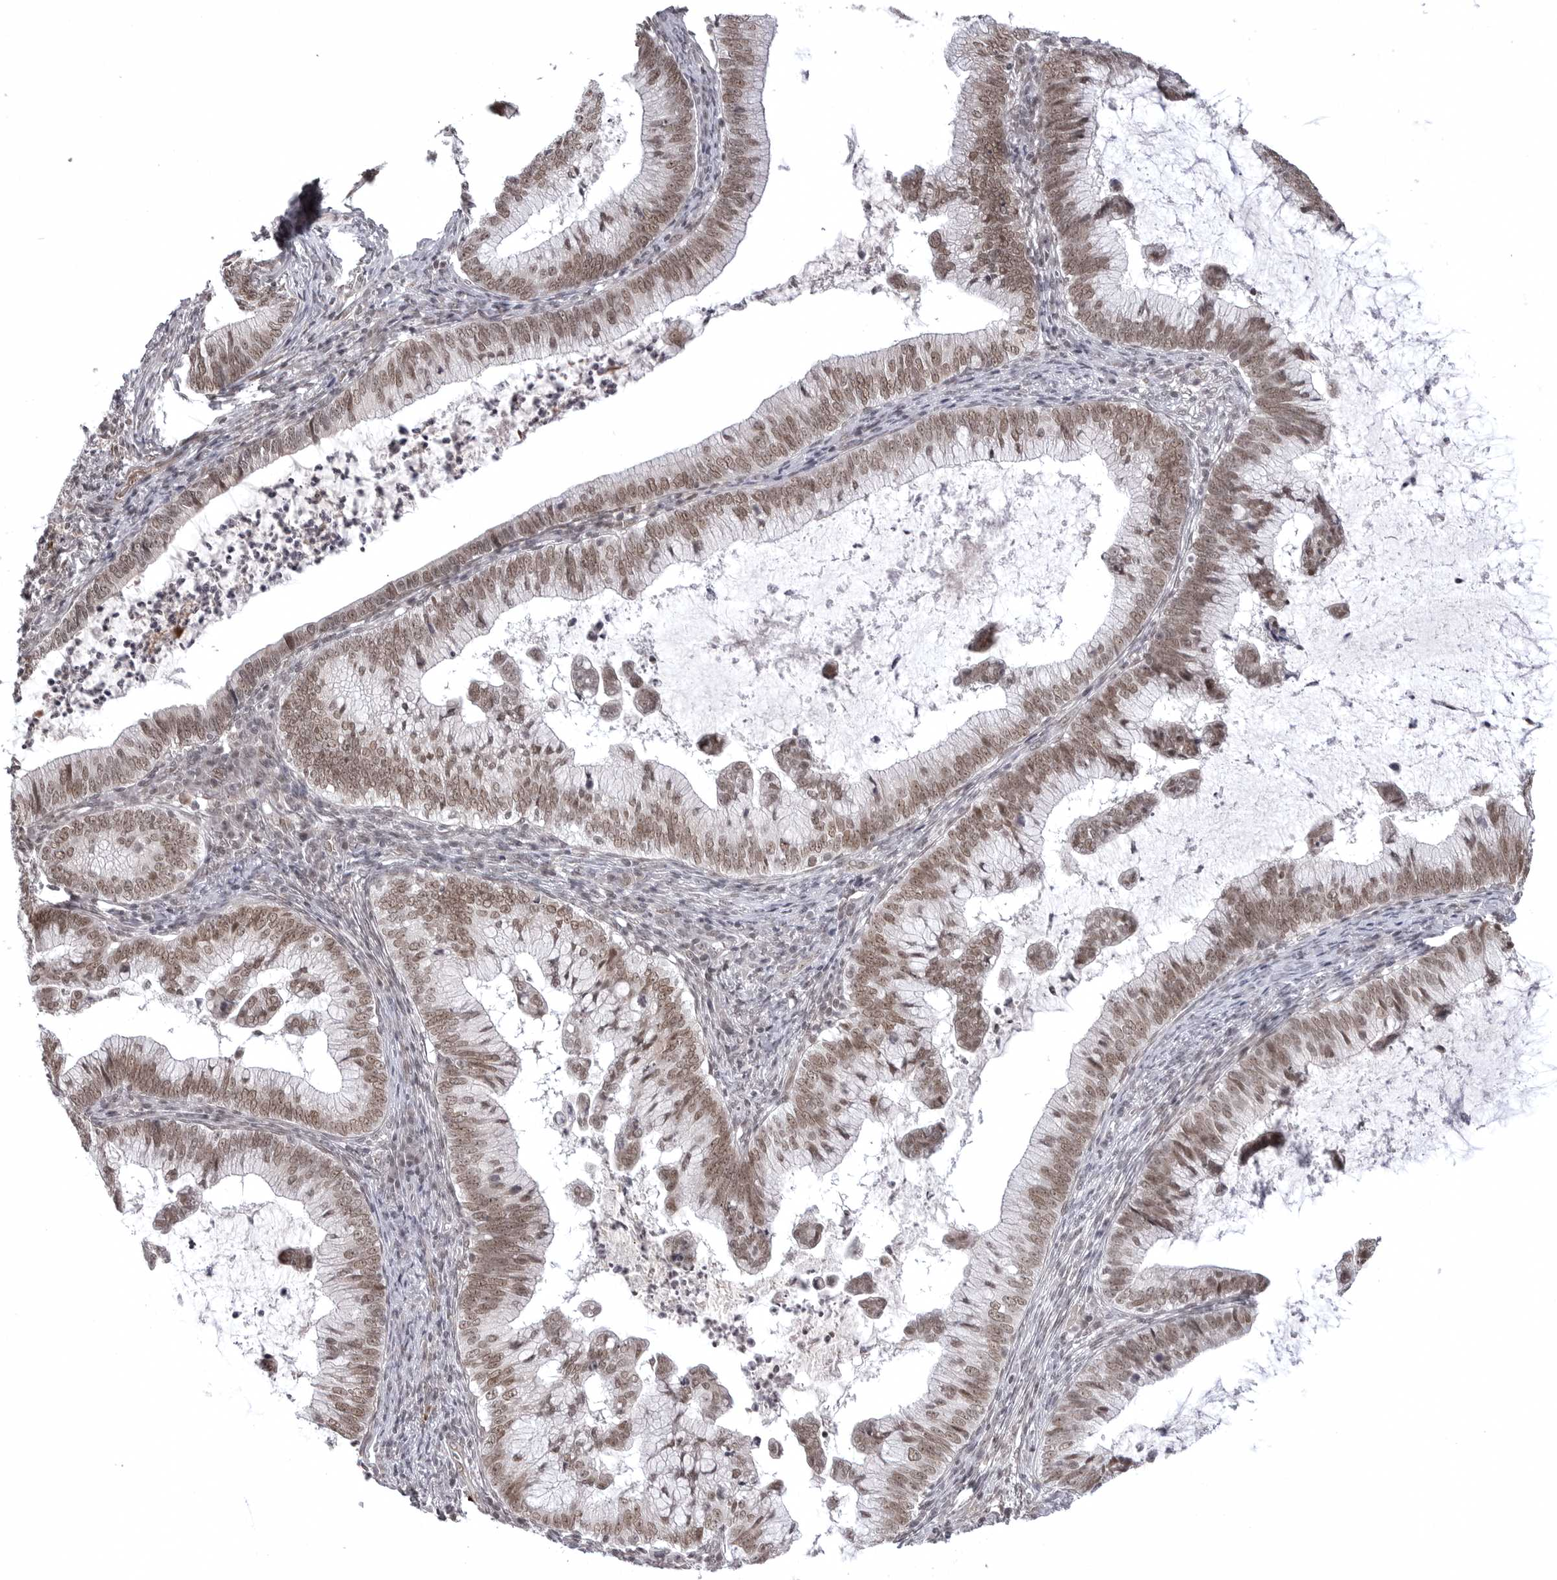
{"staining": {"intensity": "moderate", "quantity": "25%-75%", "location": "nuclear"}, "tissue": "cervical cancer", "cell_type": "Tumor cells", "image_type": "cancer", "snomed": [{"axis": "morphology", "description": "Adenocarcinoma, NOS"}, {"axis": "topography", "description": "Cervix"}], "caption": "Immunohistochemistry (IHC) of human cervical adenocarcinoma demonstrates medium levels of moderate nuclear positivity in about 25%-75% of tumor cells.", "gene": "PHF3", "patient": {"sex": "female", "age": 36}}